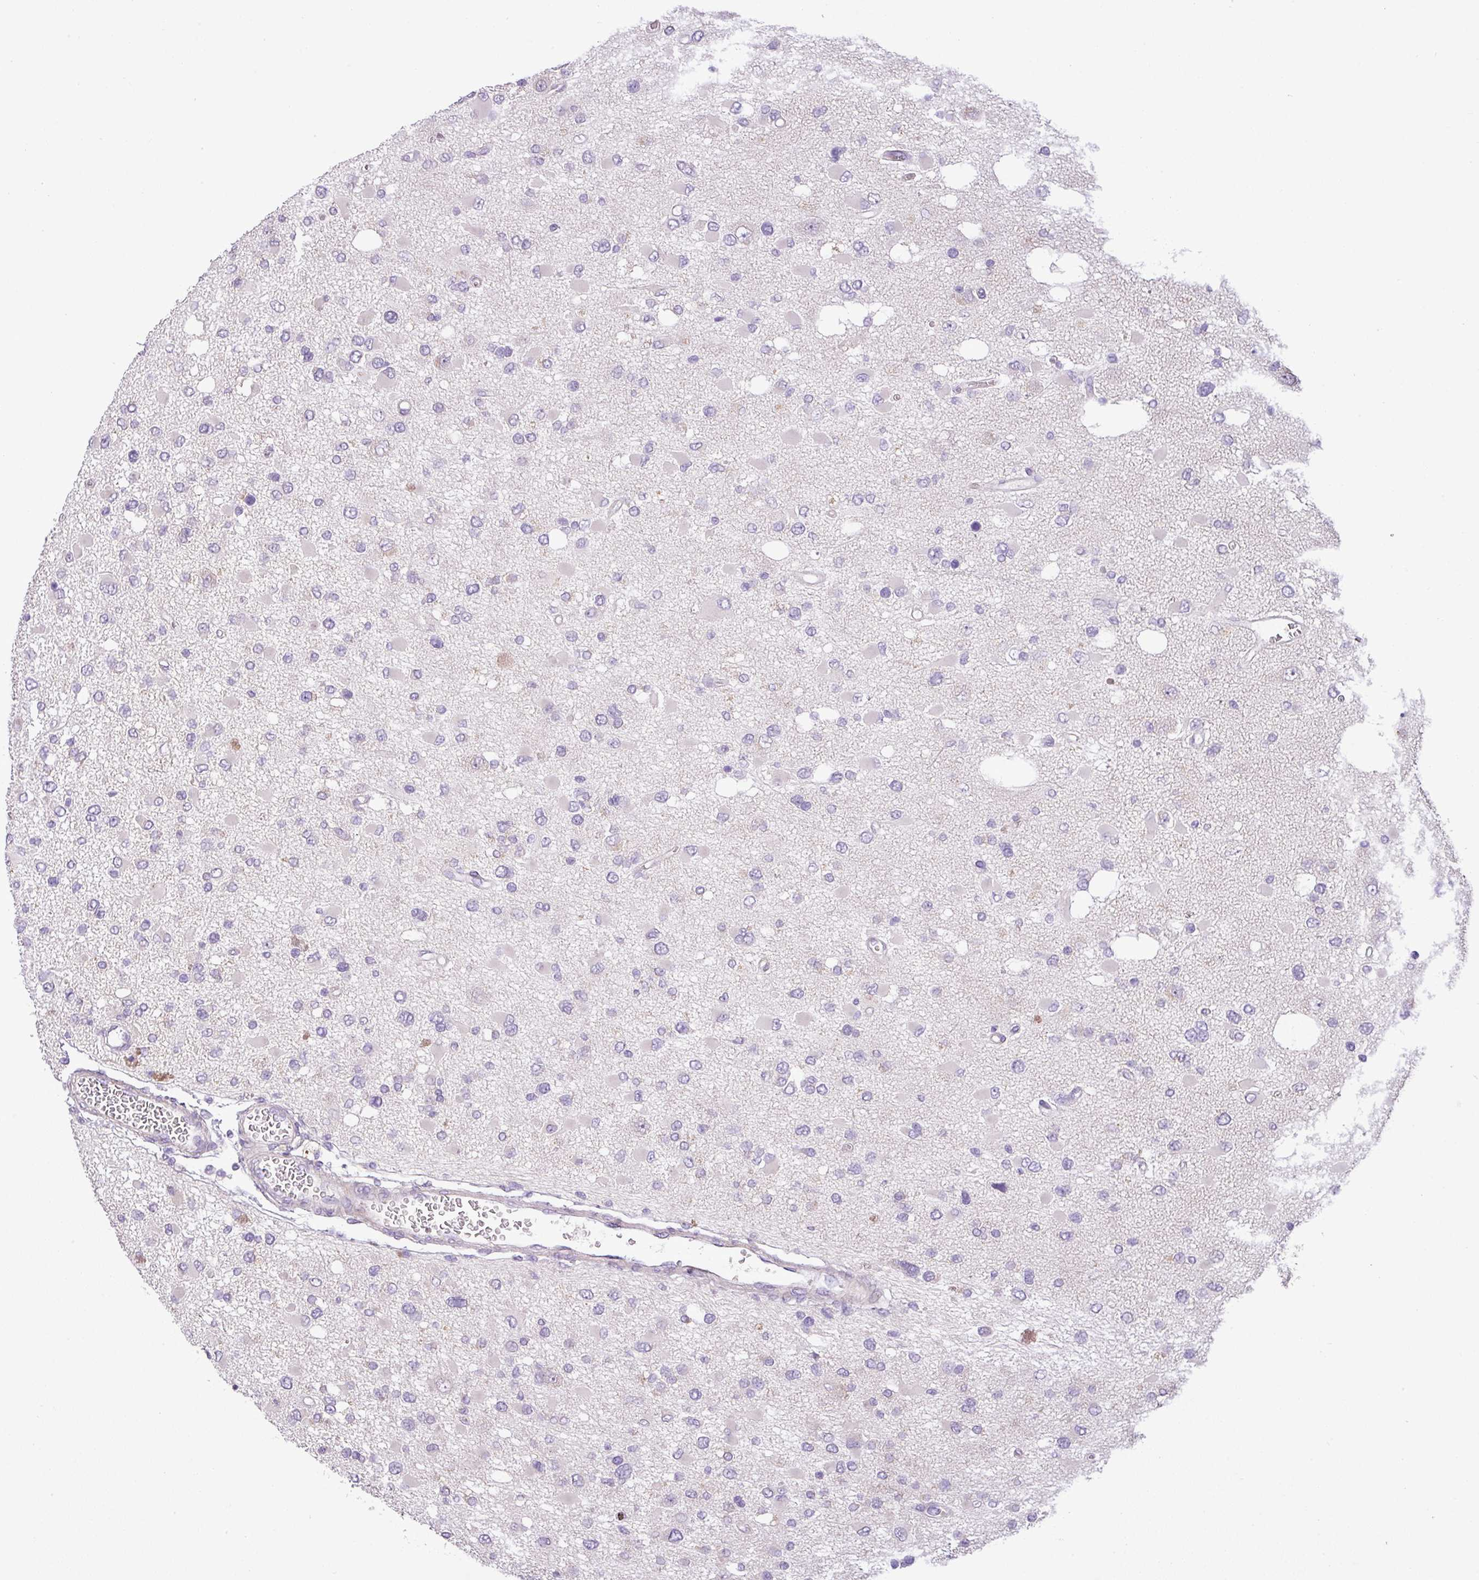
{"staining": {"intensity": "negative", "quantity": "none", "location": "none"}, "tissue": "glioma", "cell_type": "Tumor cells", "image_type": "cancer", "snomed": [{"axis": "morphology", "description": "Glioma, malignant, High grade"}, {"axis": "topography", "description": "Brain"}], "caption": "This micrograph is of glioma stained with IHC to label a protein in brown with the nuclei are counter-stained blue. There is no staining in tumor cells.", "gene": "MOCS3", "patient": {"sex": "male", "age": 53}}